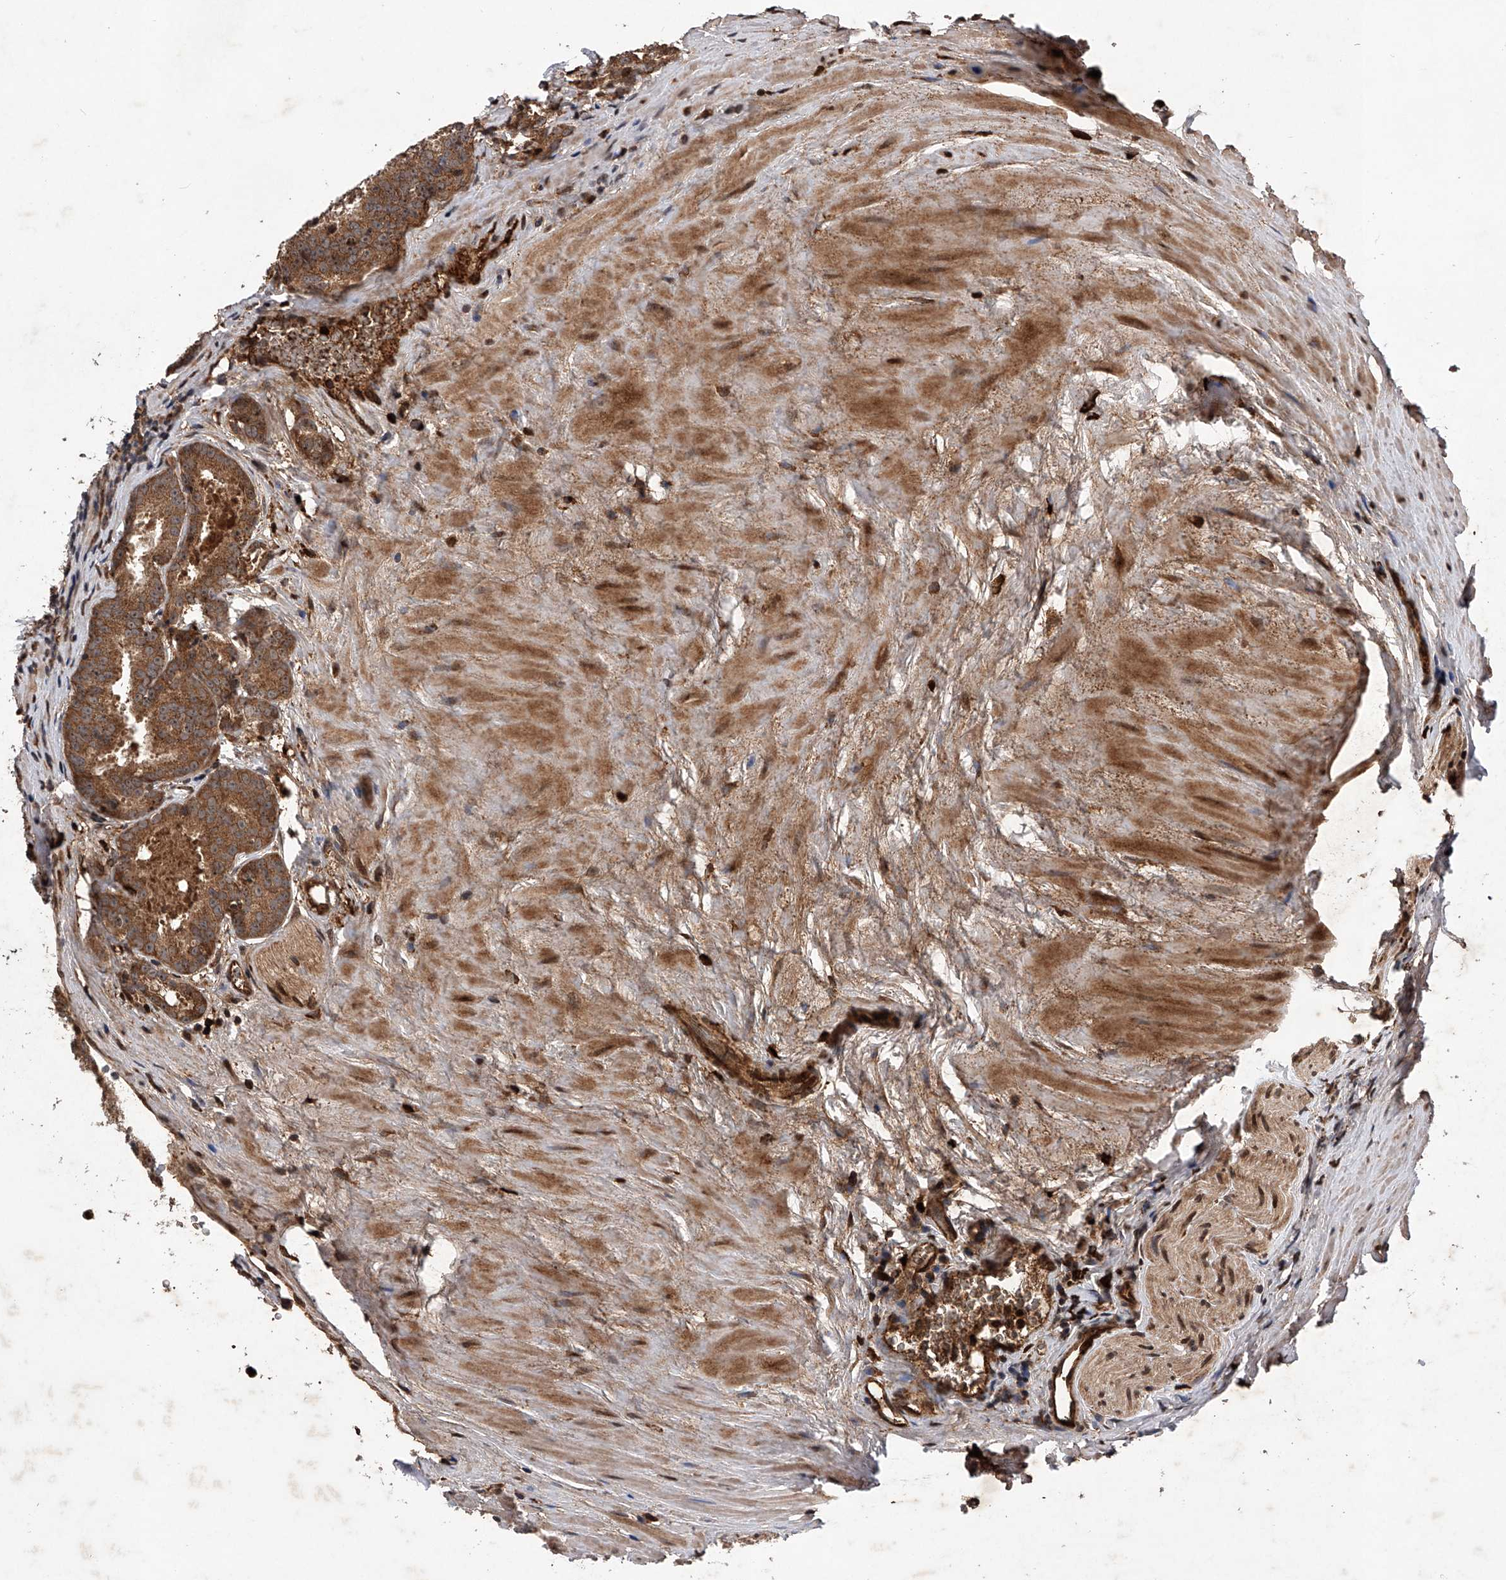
{"staining": {"intensity": "strong", "quantity": ">75%", "location": "cytoplasmic/membranous,nuclear"}, "tissue": "prostate cancer", "cell_type": "Tumor cells", "image_type": "cancer", "snomed": [{"axis": "morphology", "description": "Adenocarcinoma, High grade"}, {"axis": "topography", "description": "Prostate"}], "caption": "Prostate cancer stained with DAB (3,3'-diaminobenzidine) immunohistochemistry exhibits high levels of strong cytoplasmic/membranous and nuclear expression in about >75% of tumor cells. The protein of interest is shown in brown color, while the nuclei are stained blue.", "gene": "MAP3K11", "patient": {"sex": "male", "age": 57}}